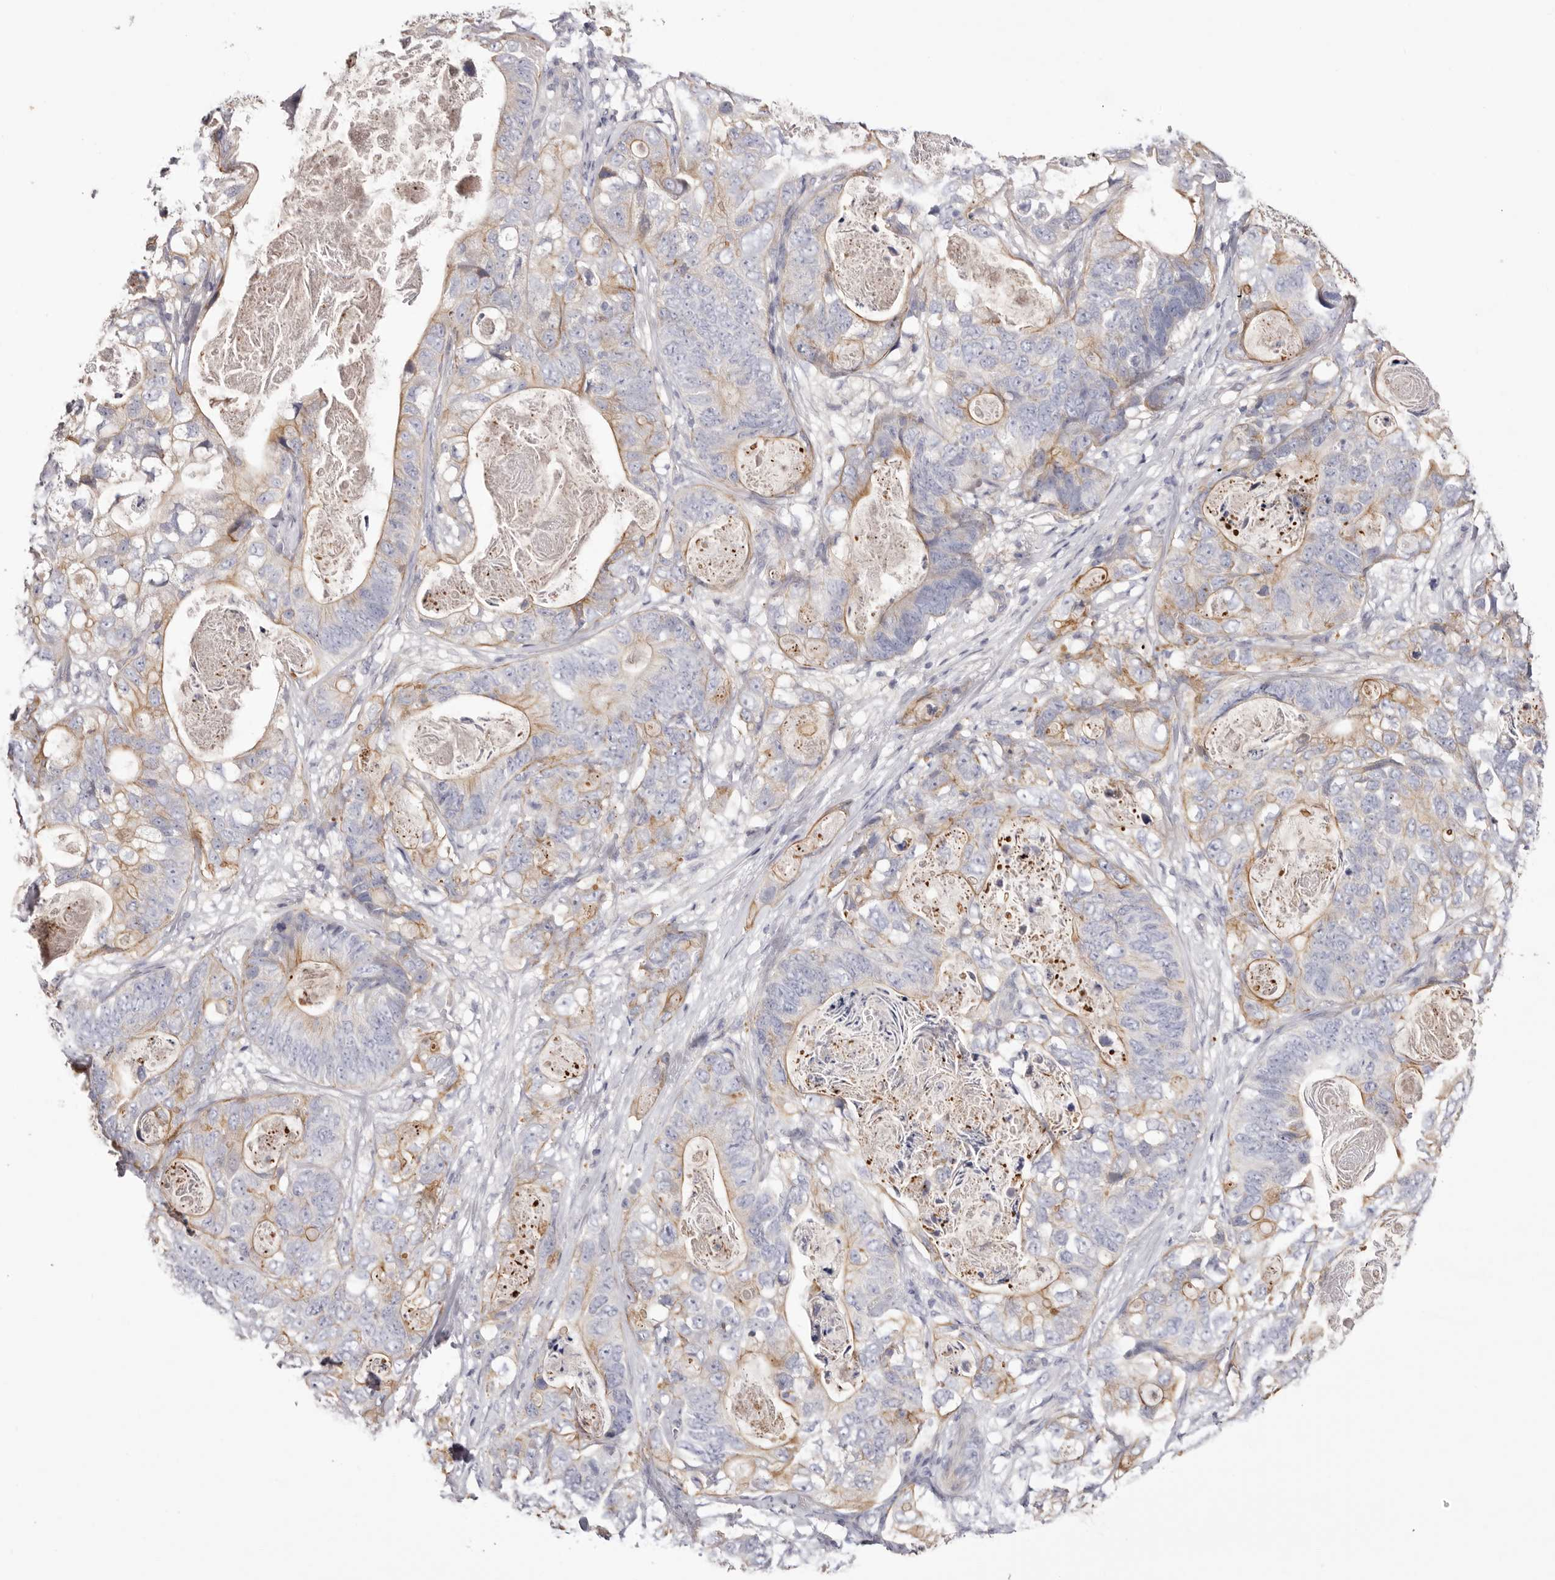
{"staining": {"intensity": "weak", "quantity": "25%-75%", "location": "cytoplasmic/membranous"}, "tissue": "stomach cancer", "cell_type": "Tumor cells", "image_type": "cancer", "snomed": [{"axis": "morphology", "description": "Normal tissue, NOS"}, {"axis": "morphology", "description": "Adenocarcinoma, NOS"}, {"axis": "topography", "description": "Stomach"}], "caption": "Stomach cancer tissue shows weak cytoplasmic/membranous expression in about 25%-75% of tumor cells, visualized by immunohistochemistry.", "gene": "STK16", "patient": {"sex": "female", "age": 89}}